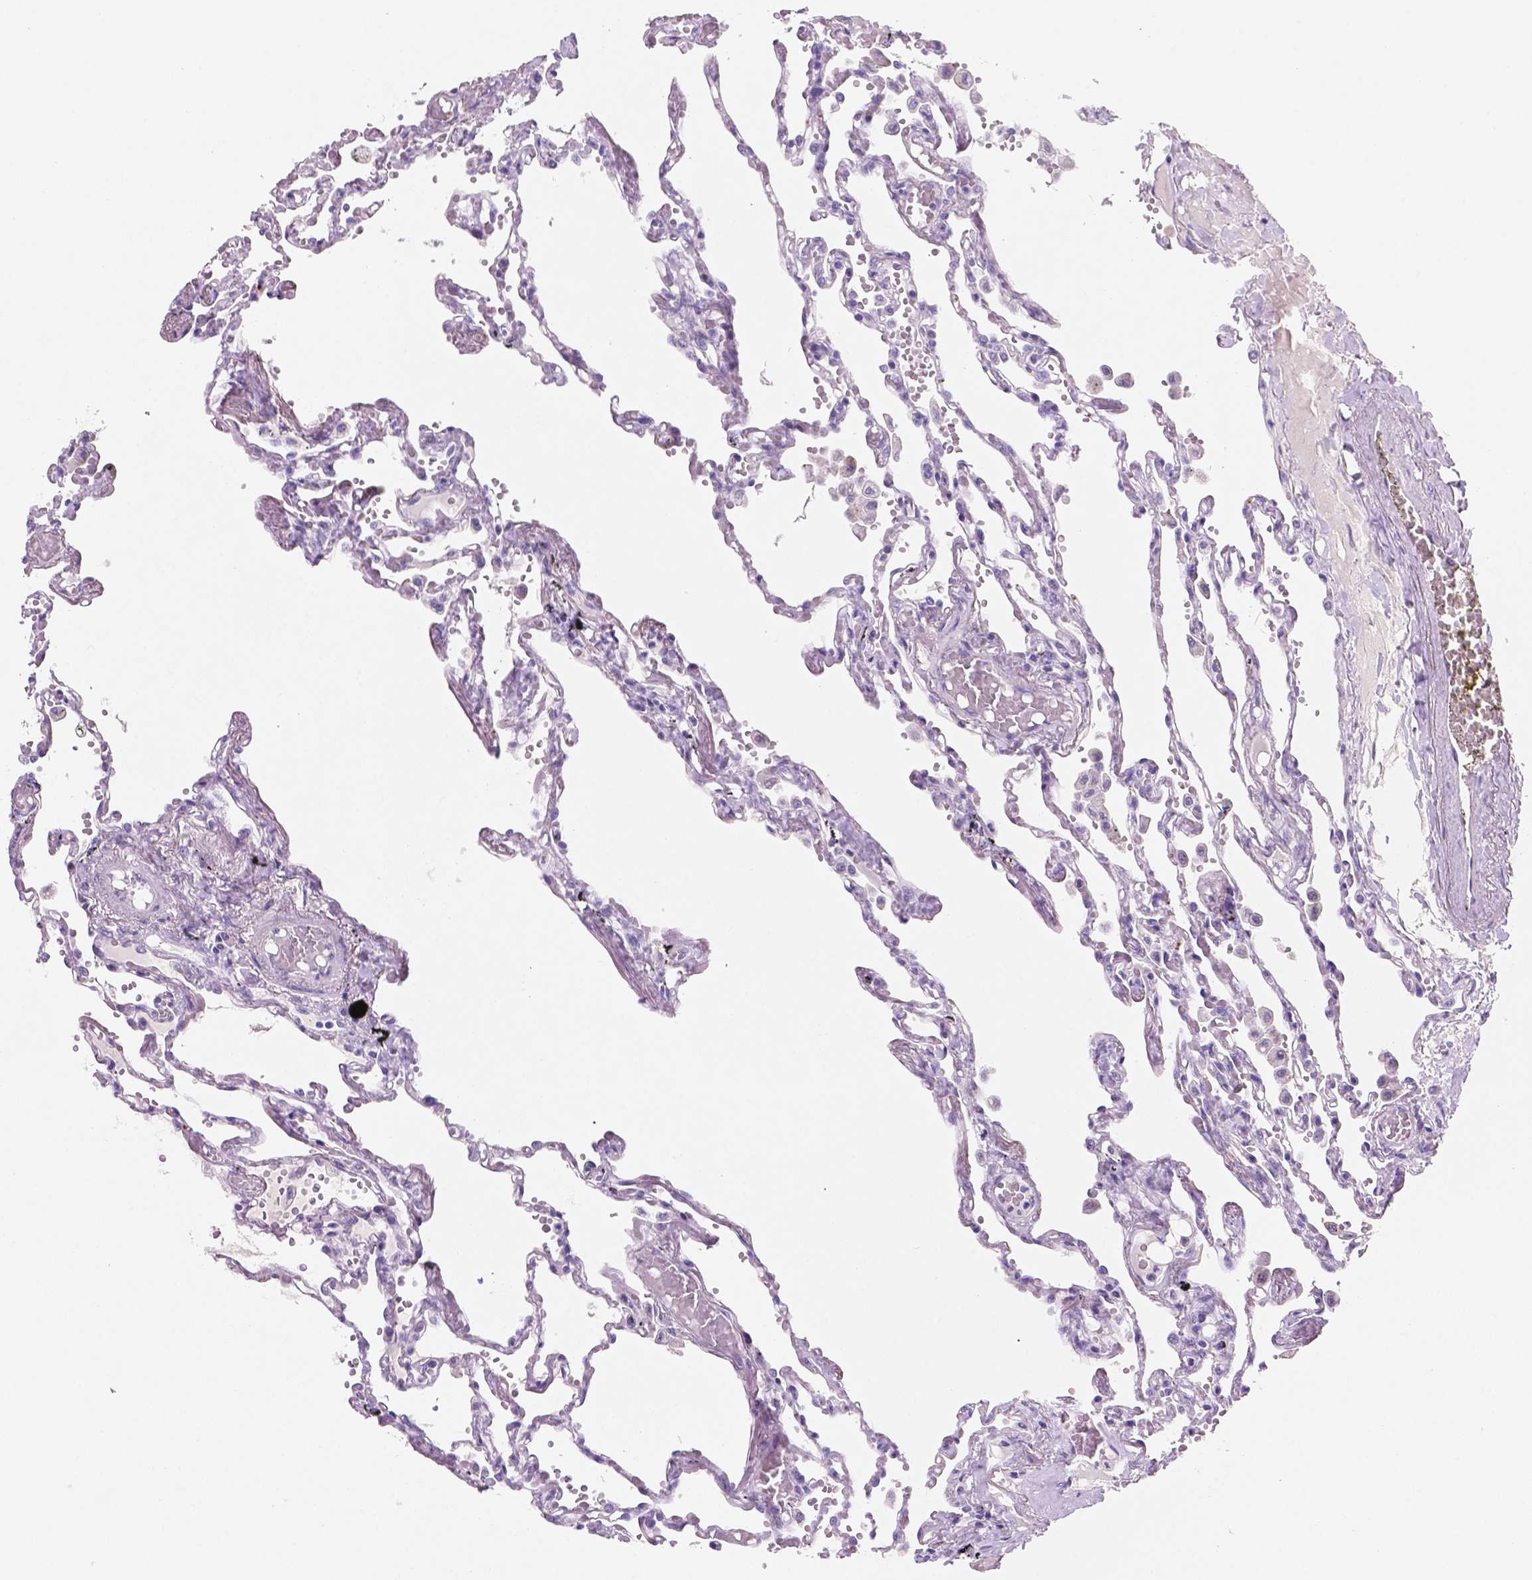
{"staining": {"intensity": "negative", "quantity": "none", "location": "none"}, "tissue": "lung", "cell_type": "Alveolar cells", "image_type": "normal", "snomed": [{"axis": "morphology", "description": "Normal tissue, NOS"}, {"axis": "morphology", "description": "Adenocarcinoma, NOS"}, {"axis": "topography", "description": "Cartilage tissue"}, {"axis": "topography", "description": "Lung"}], "caption": "DAB (3,3'-diaminobenzidine) immunohistochemical staining of benign human lung shows no significant positivity in alveolar cells.", "gene": "EBLN2", "patient": {"sex": "female", "age": 67}}